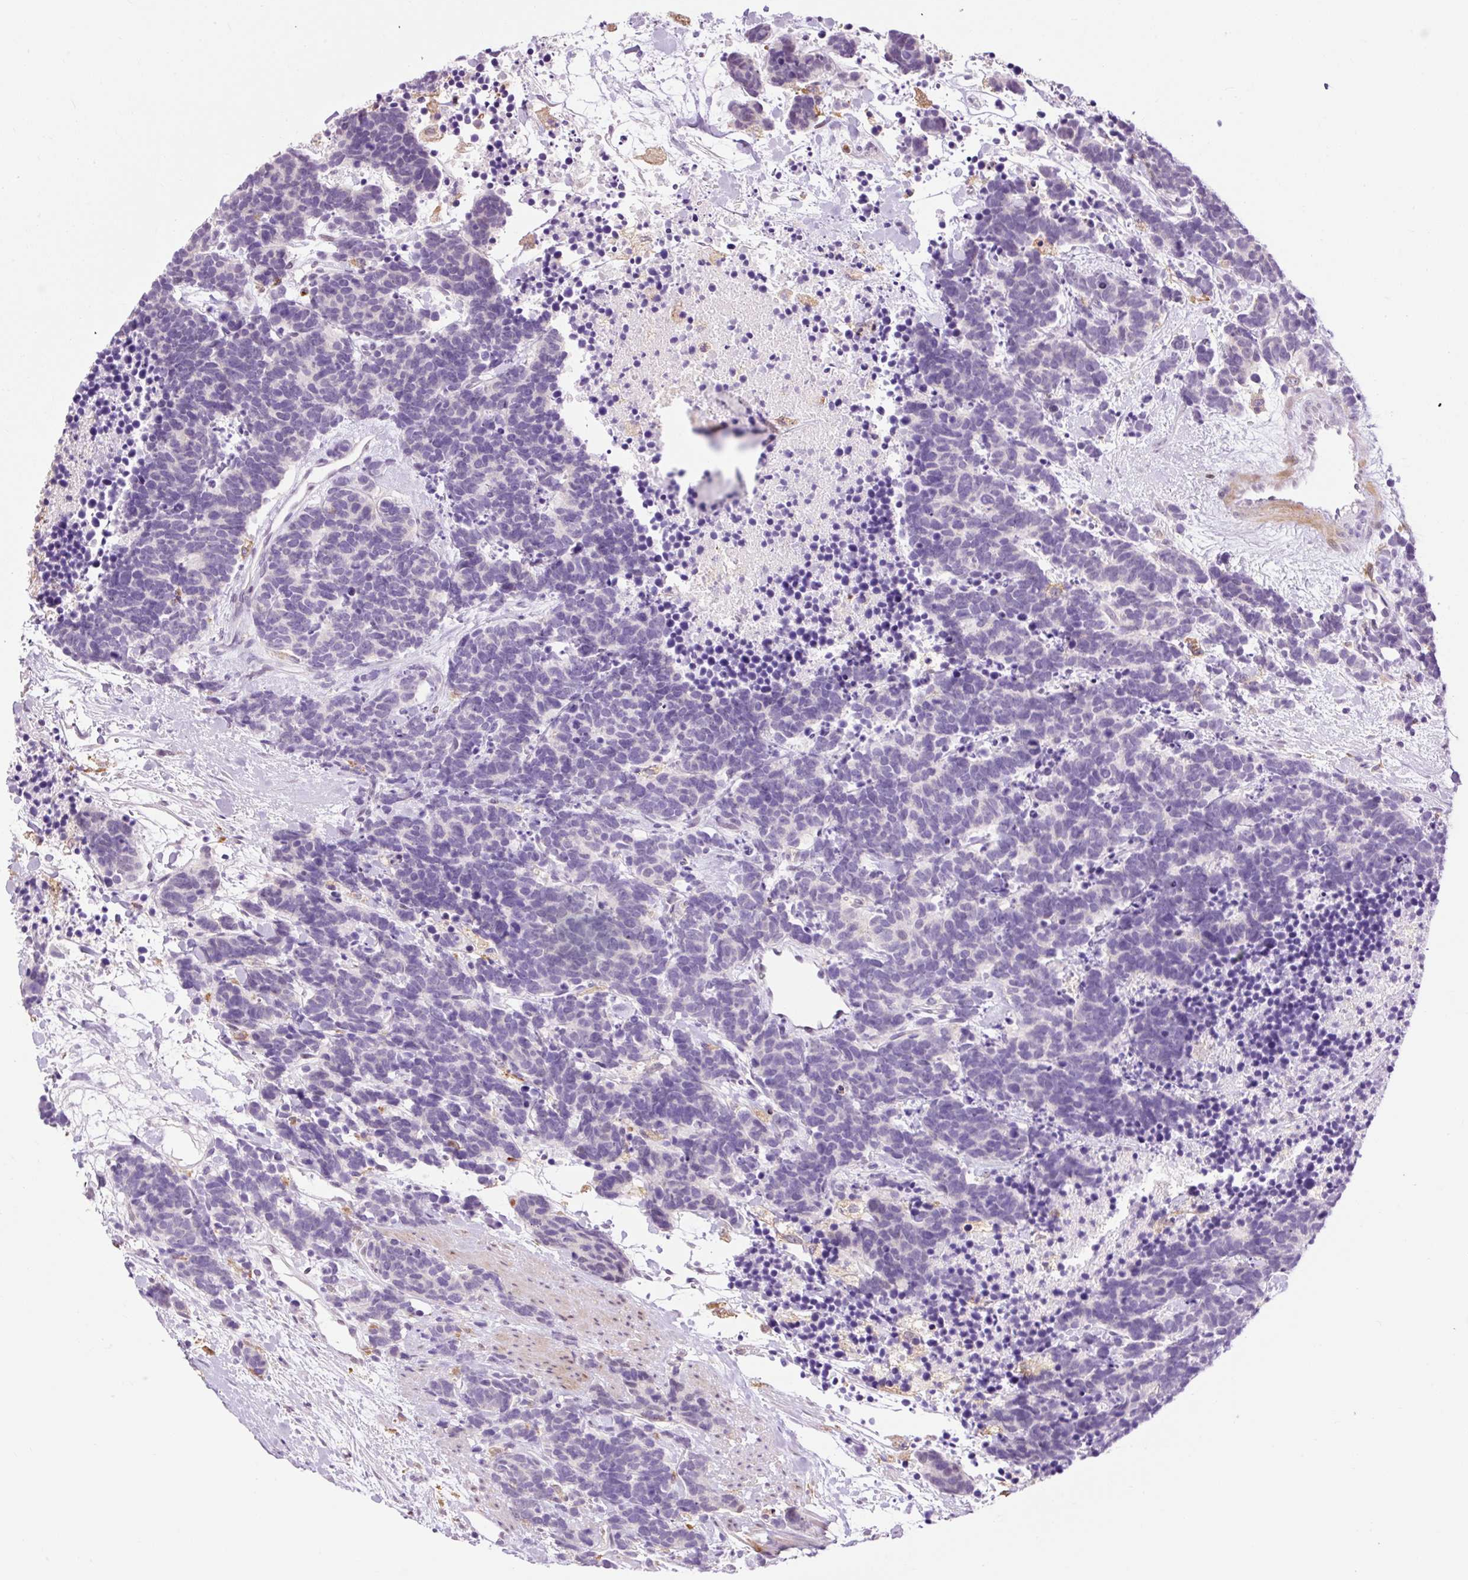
{"staining": {"intensity": "negative", "quantity": "none", "location": "none"}, "tissue": "carcinoid", "cell_type": "Tumor cells", "image_type": "cancer", "snomed": [{"axis": "morphology", "description": "Carcinoma, NOS"}, {"axis": "morphology", "description": "Carcinoid, malignant, NOS"}, {"axis": "topography", "description": "Prostate"}], "caption": "IHC photomicrograph of human carcinoid stained for a protein (brown), which shows no positivity in tumor cells.", "gene": "LY86", "patient": {"sex": "male", "age": 57}}